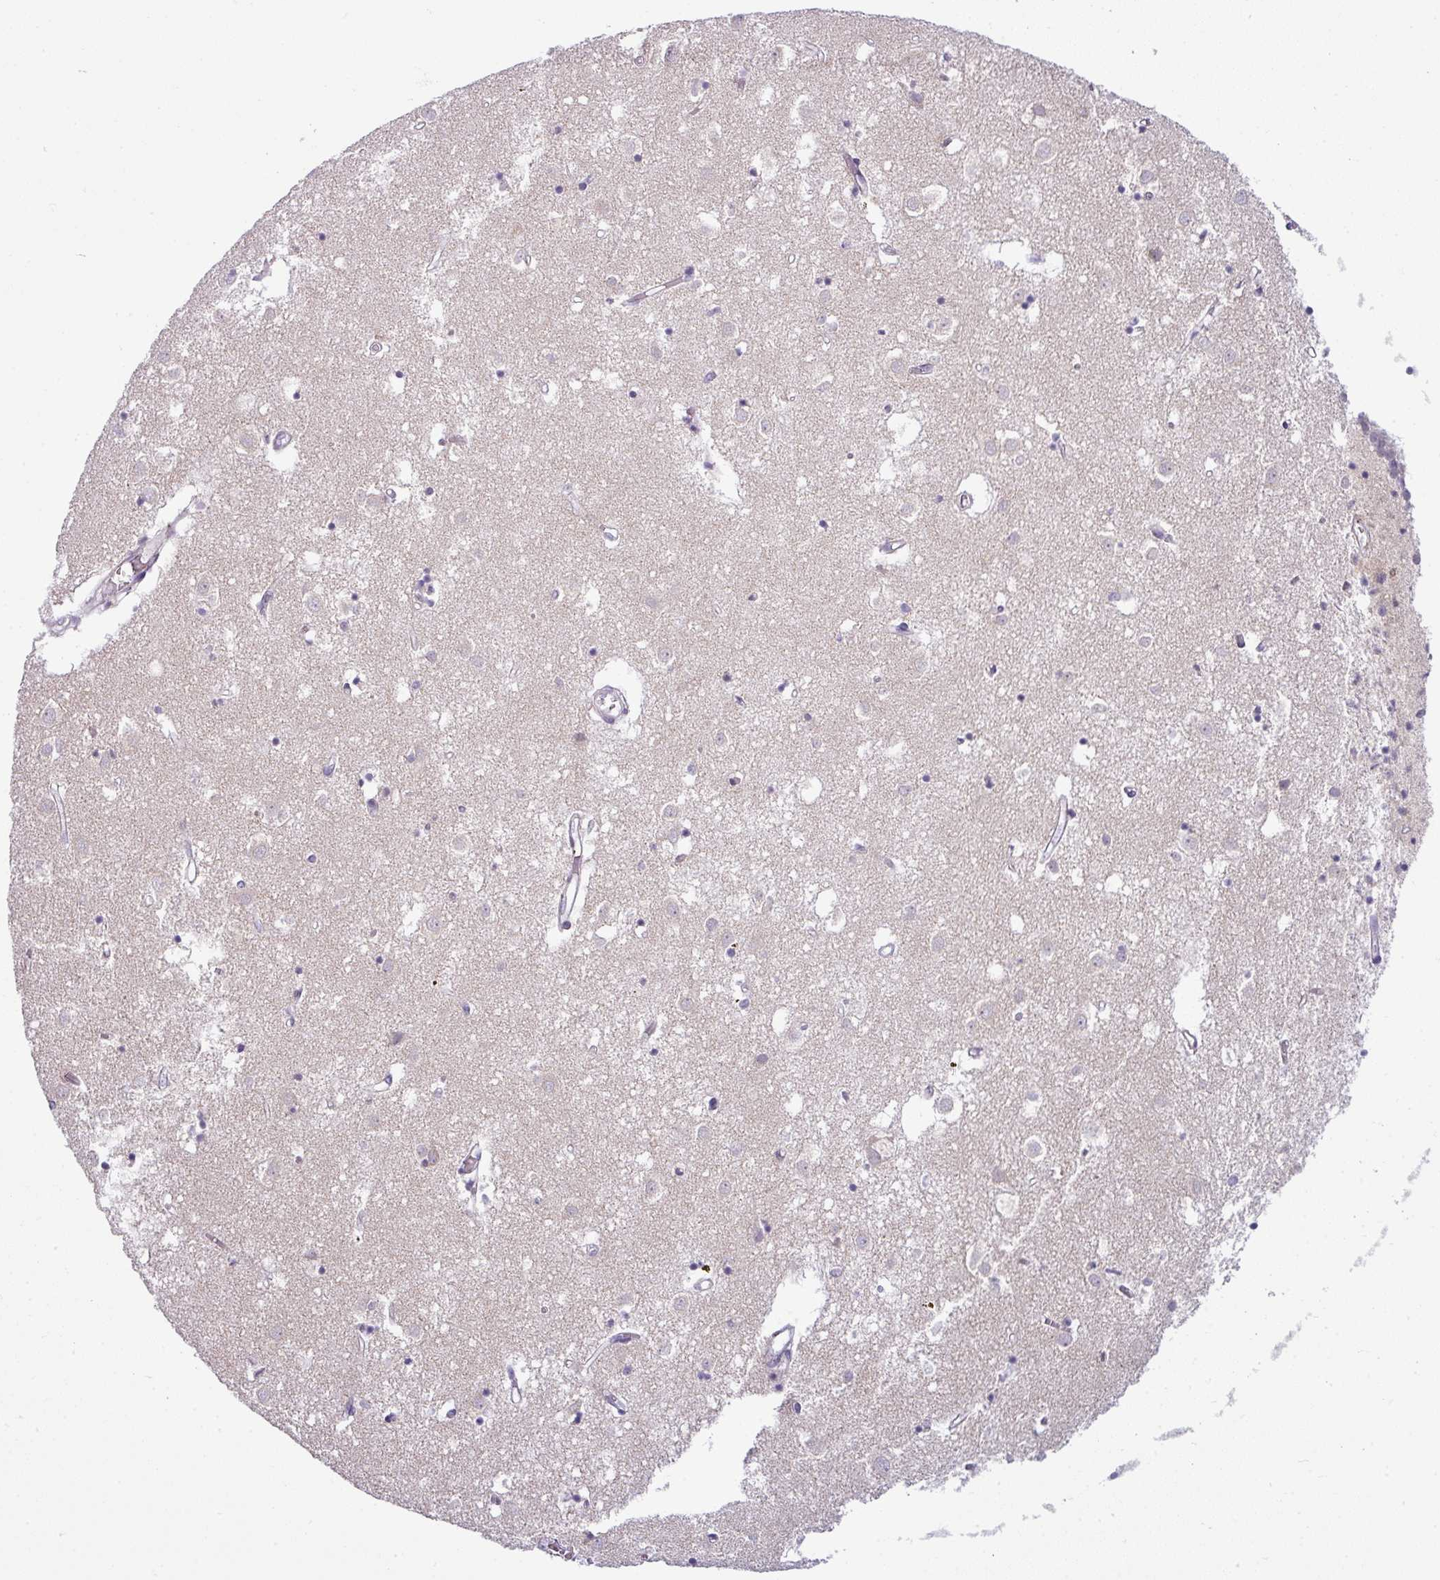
{"staining": {"intensity": "negative", "quantity": "none", "location": "none"}, "tissue": "caudate", "cell_type": "Glial cells", "image_type": "normal", "snomed": [{"axis": "morphology", "description": "Normal tissue, NOS"}, {"axis": "topography", "description": "Lateral ventricle wall"}], "caption": "IHC image of normal caudate: caudate stained with DAB (3,3'-diaminobenzidine) reveals no significant protein staining in glial cells.", "gene": "HBEGF", "patient": {"sex": "male", "age": 70}}